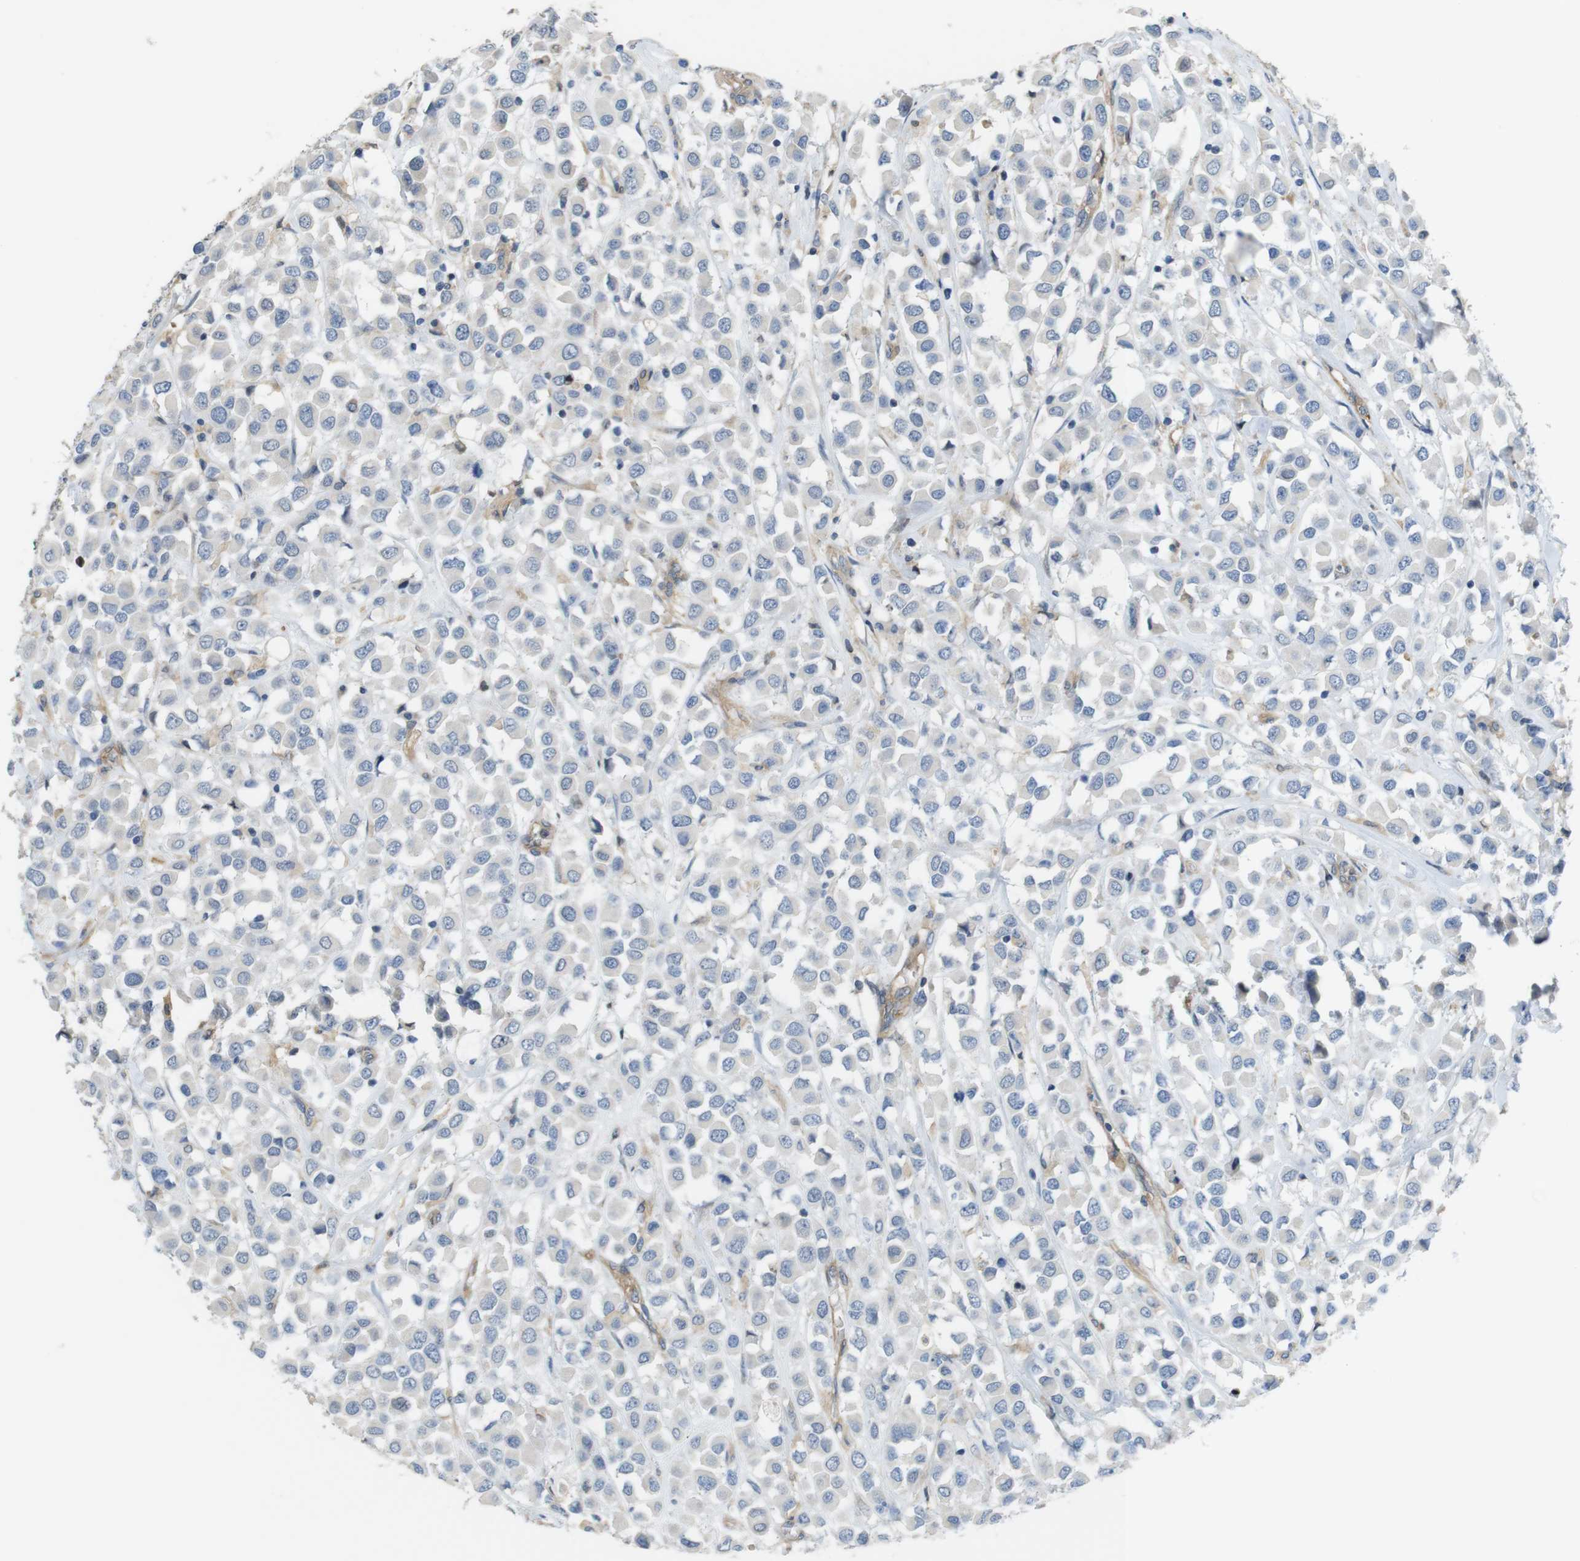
{"staining": {"intensity": "negative", "quantity": "none", "location": "none"}, "tissue": "breast cancer", "cell_type": "Tumor cells", "image_type": "cancer", "snomed": [{"axis": "morphology", "description": "Duct carcinoma"}, {"axis": "topography", "description": "Breast"}], "caption": "Immunohistochemical staining of human breast cancer exhibits no significant staining in tumor cells.", "gene": "PCDH10", "patient": {"sex": "female", "age": 61}}